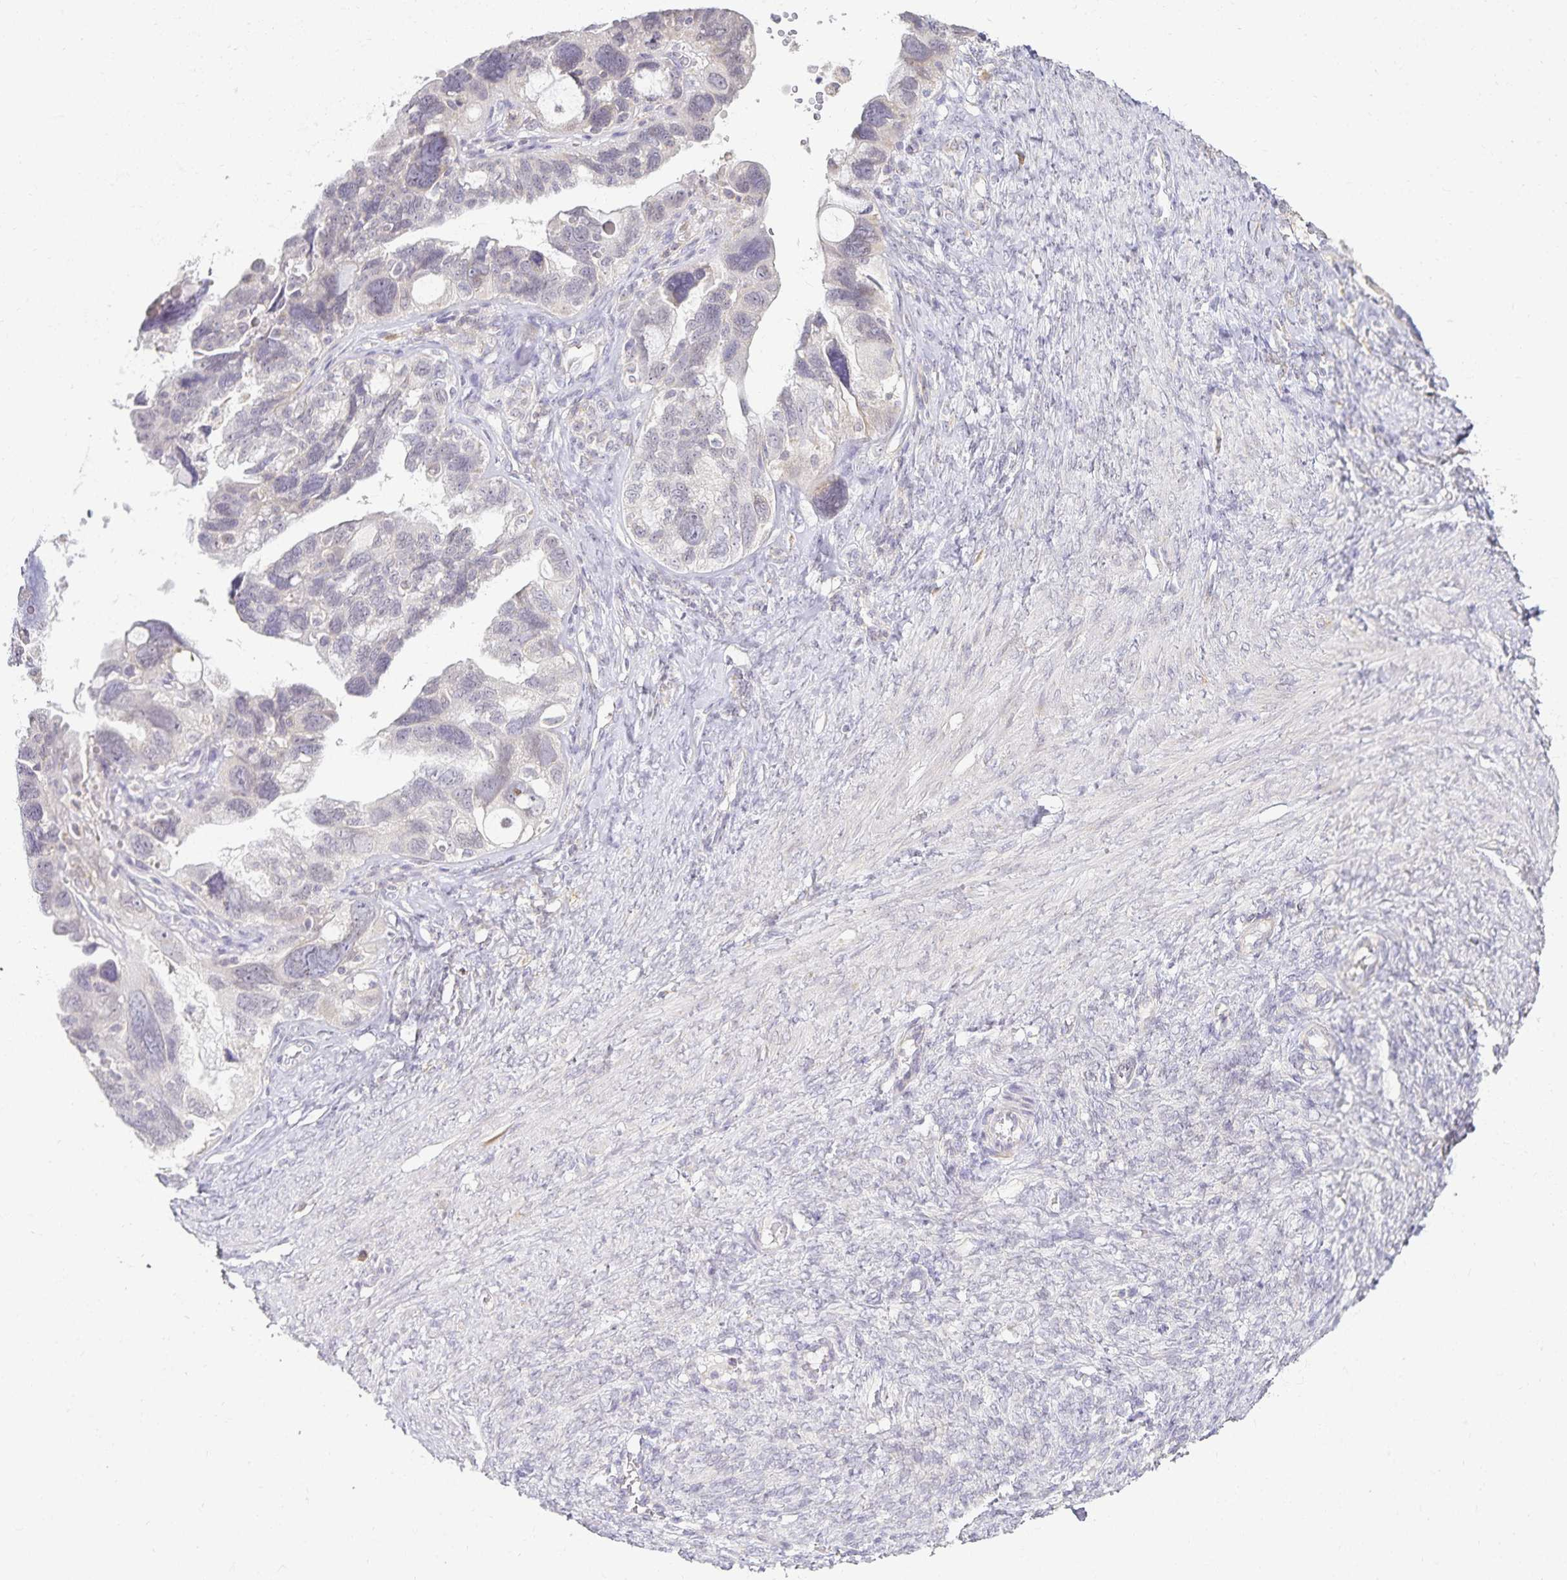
{"staining": {"intensity": "negative", "quantity": "none", "location": "none"}, "tissue": "ovarian cancer", "cell_type": "Tumor cells", "image_type": "cancer", "snomed": [{"axis": "morphology", "description": "Cystadenocarcinoma, serous, NOS"}, {"axis": "topography", "description": "Ovary"}], "caption": "Image shows no protein positivity in tumor cells of serous cystadenocarcinoma (ovarian) tissue. The staining is performed using DAB brown chromogen with nuclei counter-stained in using hematoxylin.", "gene": "GP2", "patient": {"sex": "female", "age": 60}}